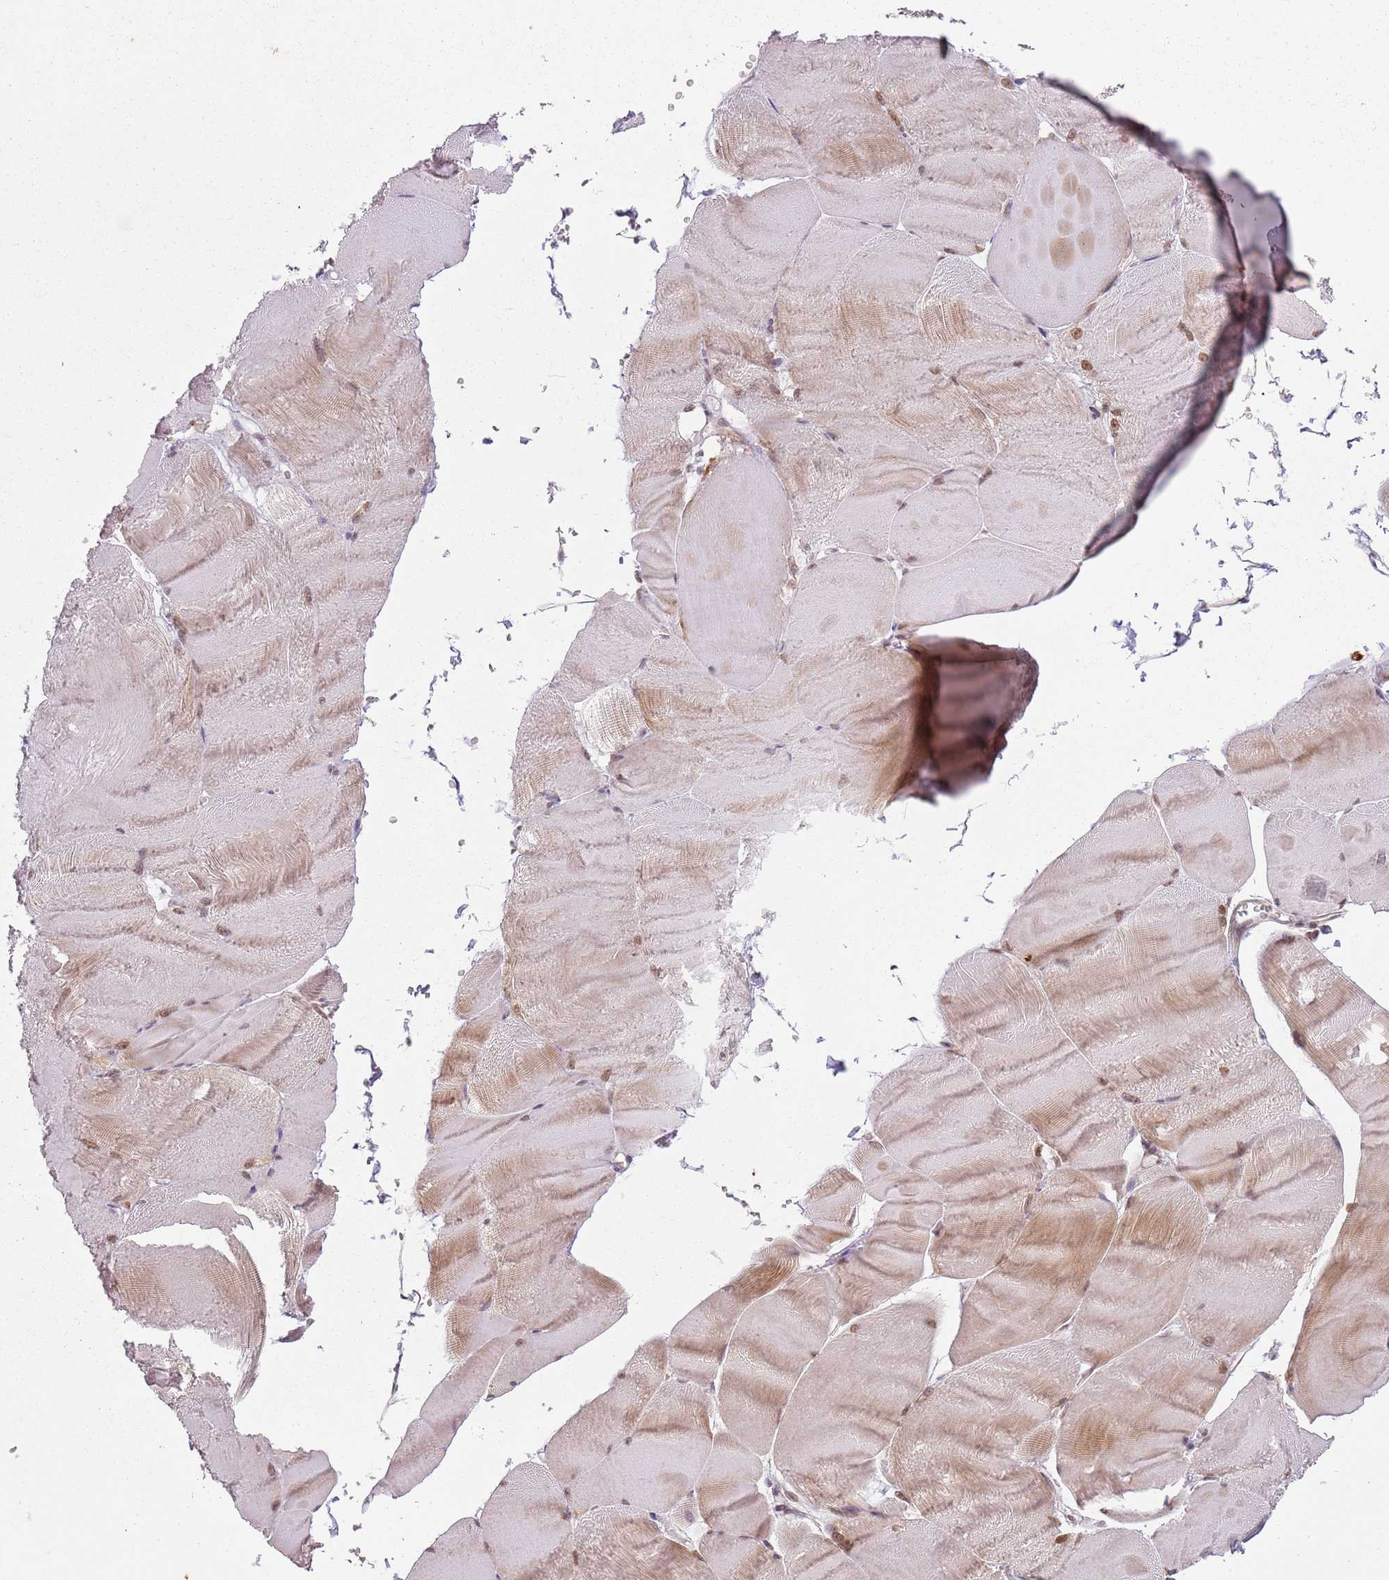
{"staining": {"intensity": "moderate", "quantity": "<25%", "location": "cytoplasmic/membranous,nuclear"}, "tissue": "skeletal muscle", "cell_type": "Myocytes", "image_type": "normal", "snomed": [{"axis": "morphology", "description": "Normal tissue, NOS"}, {"axis": "morphology", "description": "Basal cell carcinoma"}, {"axis": "topography", "description": "Skeletal muscle"}], "caption": "Unremarkable skeletal muscle was stained to show a protein in brown. There is low levels of moderate cytoplasmic/membranous,nuclear expression in about <25% of myocytes. (DAB IHC with brightfield microscopy, high magnification).", "gene": "FAM120AOS", "patient": {"sex": "female", "age": 64}}